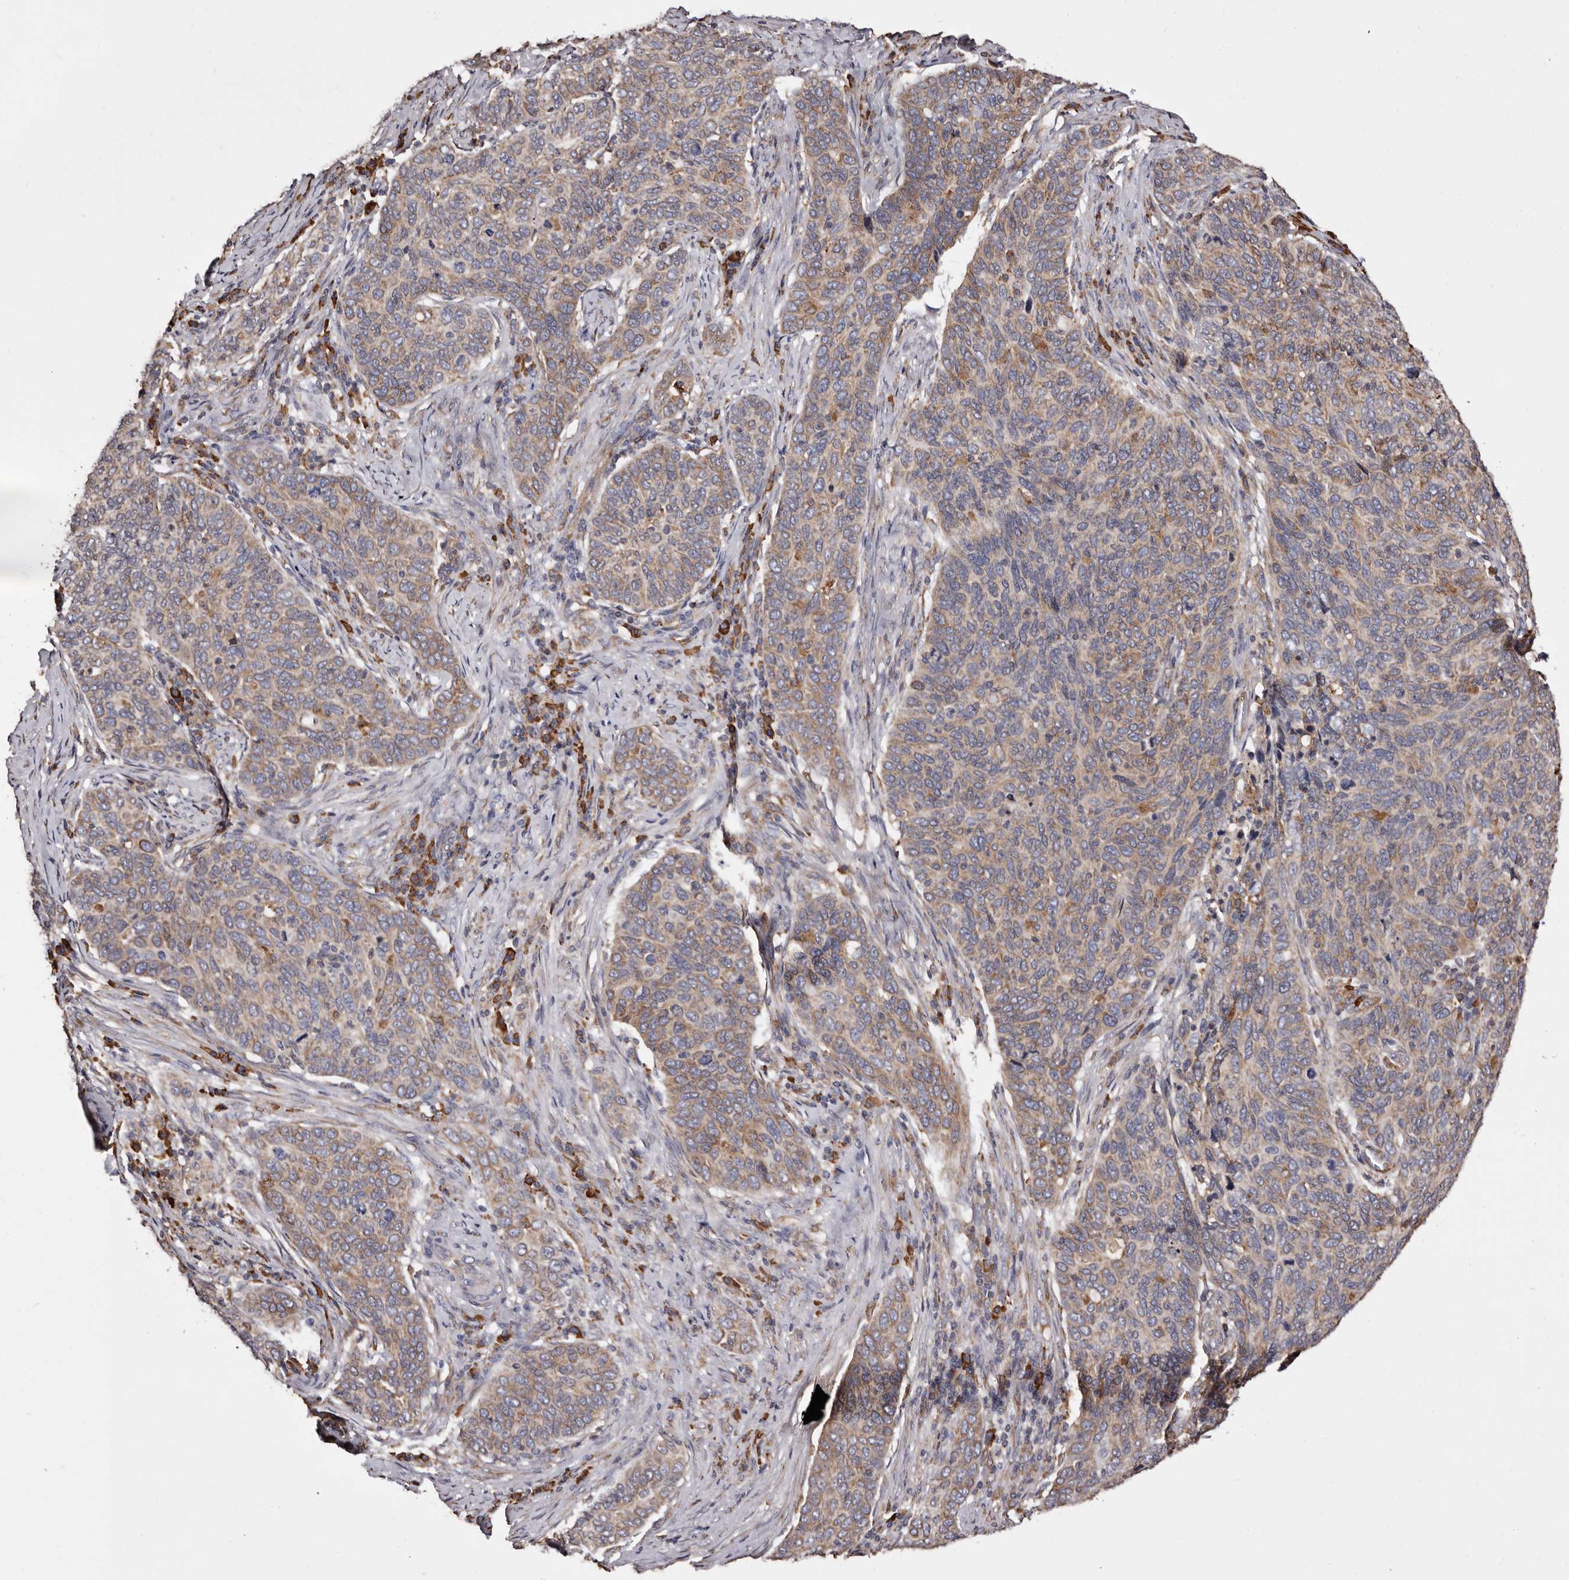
{"staining": {"intensity": "moderate", "quantity": ">75%", "location": "cytoplasmic/membranous"}, "tissue": "cervical cancer", "cell_type": "Tumor cells", "image_type": "cancer", "snomed": [{"axis": "morphology", "description": "Squamous cell carcinoma, NOS"}, {"axis": "topography", "description": "Cervix"}], "caption": "IHC of cervical cancer exhibits medium levels of moderate cytoplasmic/membranous expression in approximately >75% of tumor cells.", "gene": "ACBD6", "patient": {"sex": "female", "age": 60}}